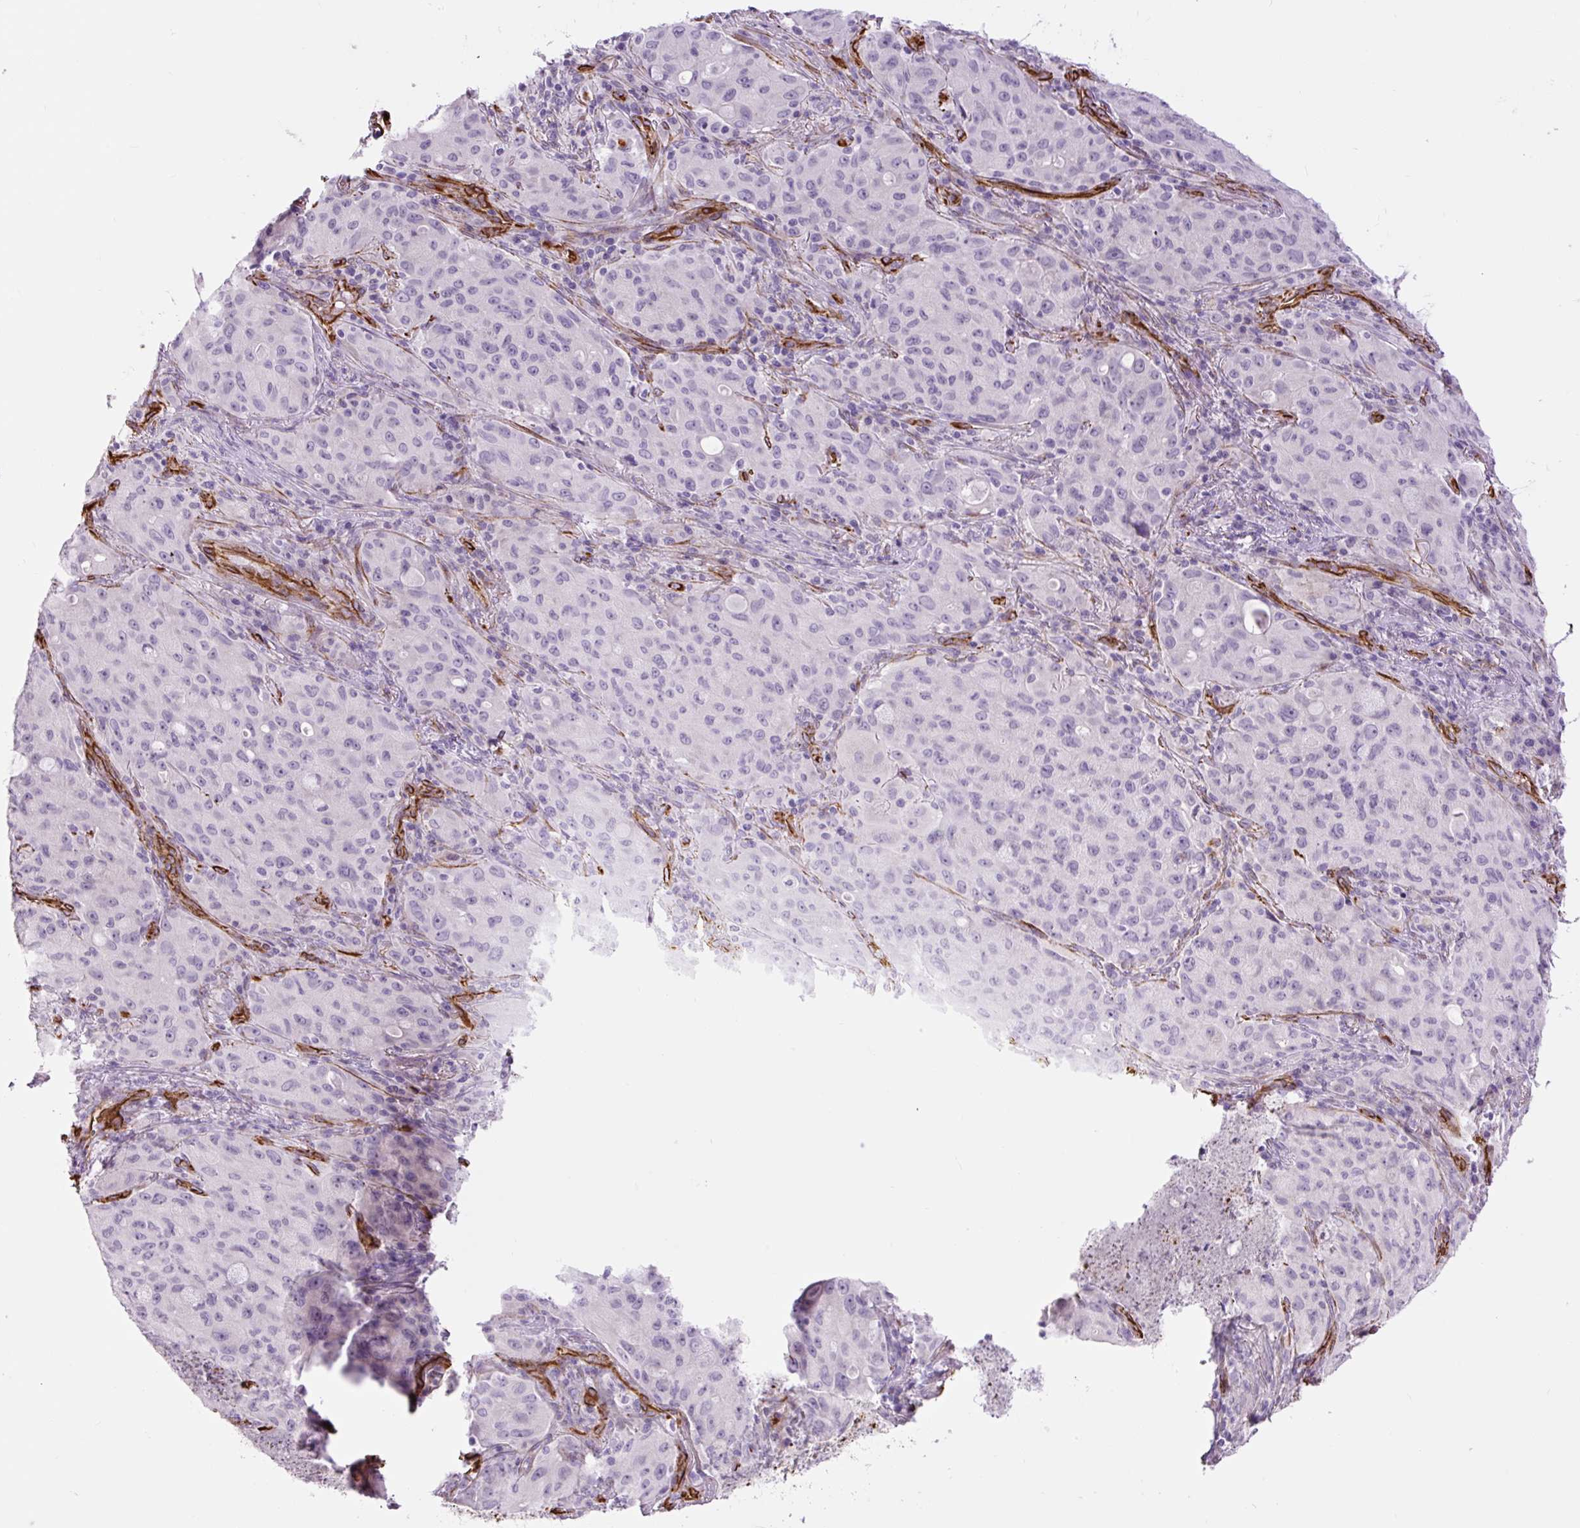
{"staining": {"intensity": "negative", "quantity": "none", "location": "none"}, "tissue": "lung cancer", "cell_type": "Tumor cells", "image_type": "cancer", "snomed": [{"axis": "morphology", "description": "Adenocarcinoma, NOS"}, {"axis": "topography", "description": "Lung"}], "caption": "Immunohistochemistry (IHC) histopathology image of human adenocarcinoma (lung) stained for a protein (brown), which exhibits no staining in tumor cells.", "gene": "NES", "patient": {"sex": "female", "age": 44}}